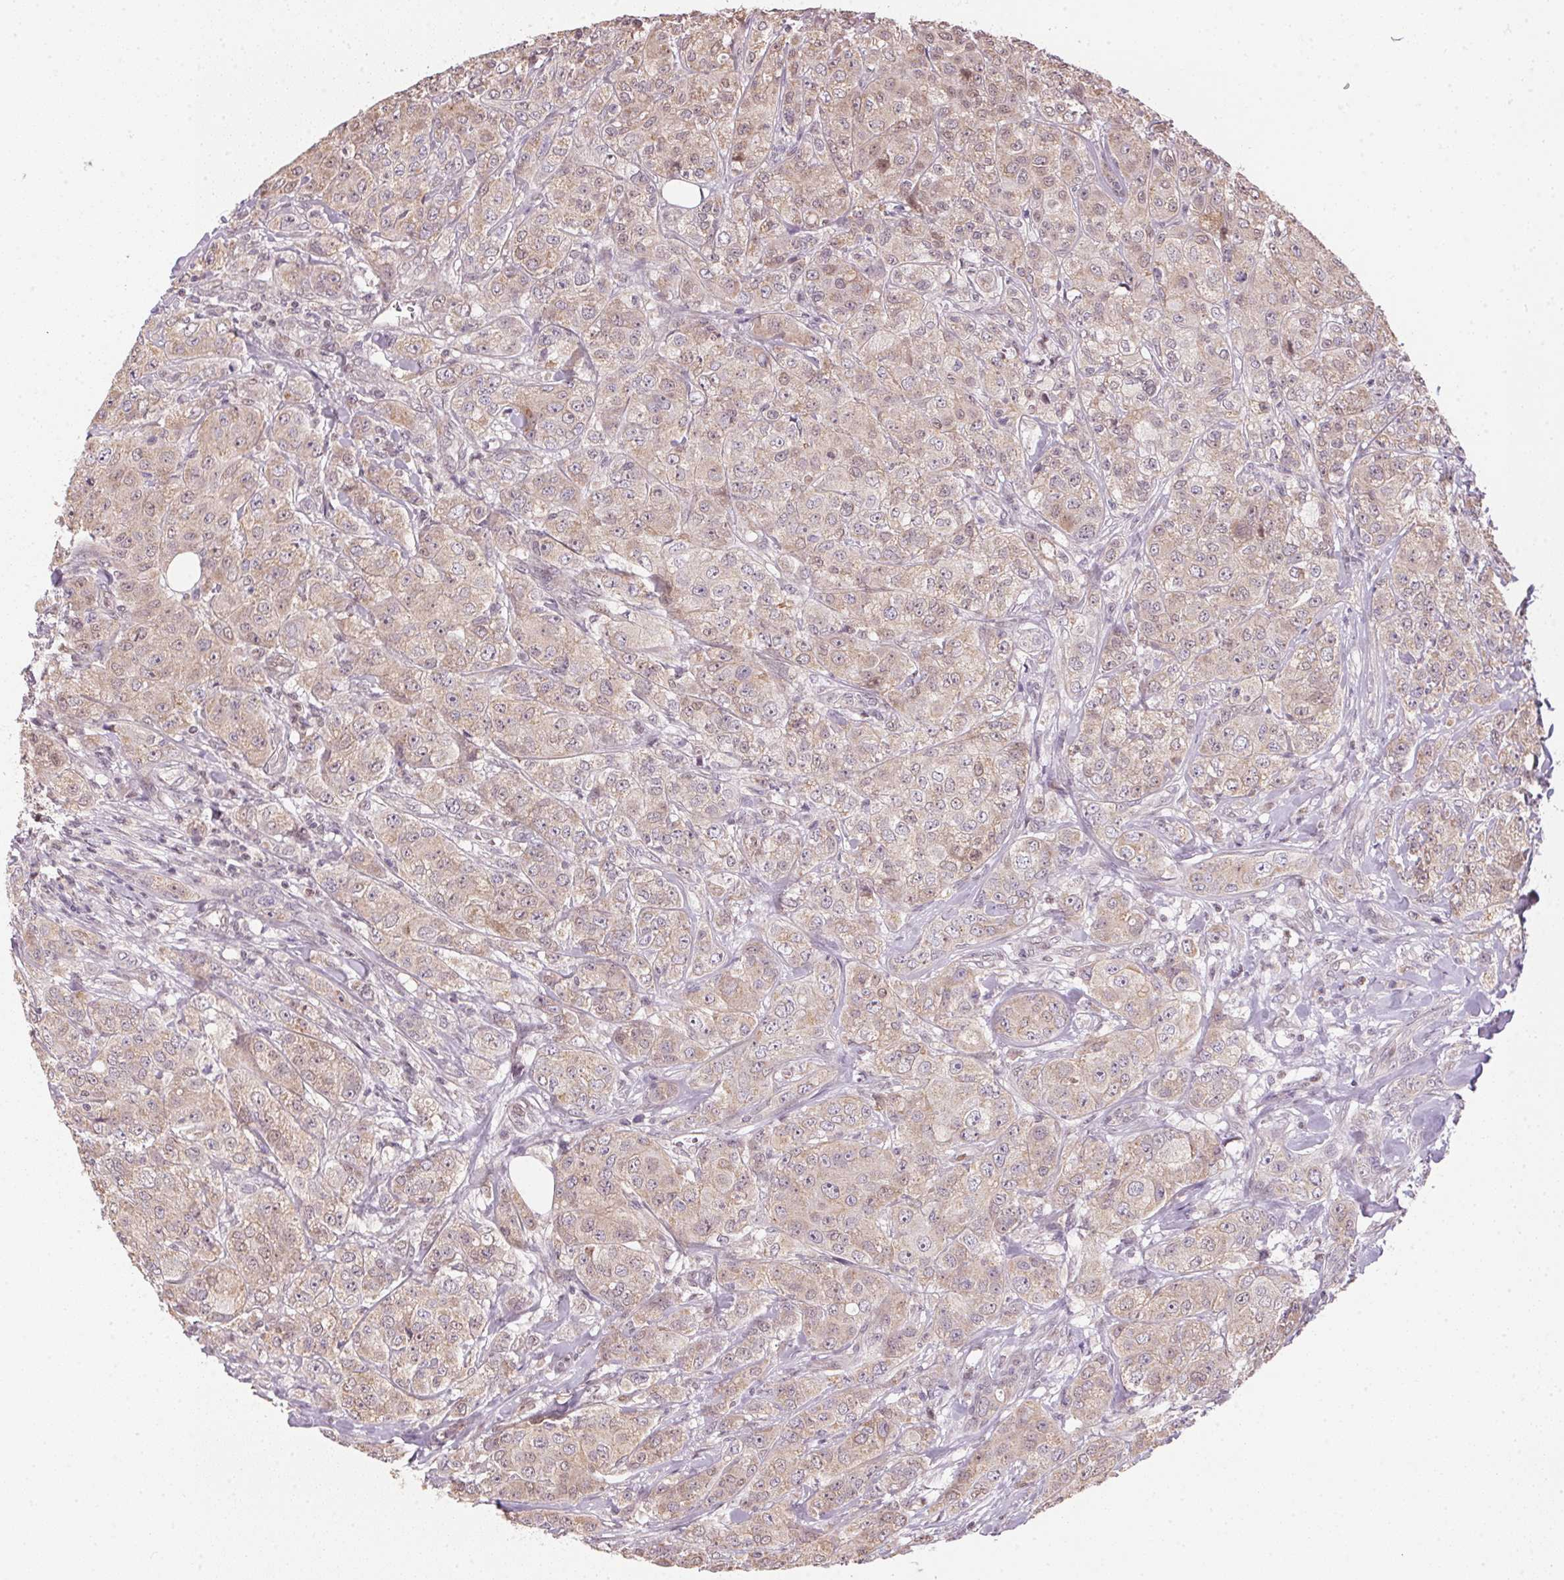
{"staining": {"intensity": "weak", "quantity": ">75%", "location": "cytoplasmic/membranous"}, "tissue": "breast cancer", "cell_type": "Tumor cells", "image_type": "cancer", "snomed": [{"axis": "morphology", "description": "Duct carcinoma"}, {"axis": "topography", "description": "Breast"}], "caption": "This image reveals breast invasive ductal carcinoma stained with immunohistochemistry to label a protein in brown. The cytoplasmic/membranous of tumor cells show weak positivity for the protein. Nuclei are counter-stained blue.", "gene": "SC5D", "patient": {"sex": "female", "age": 43}}